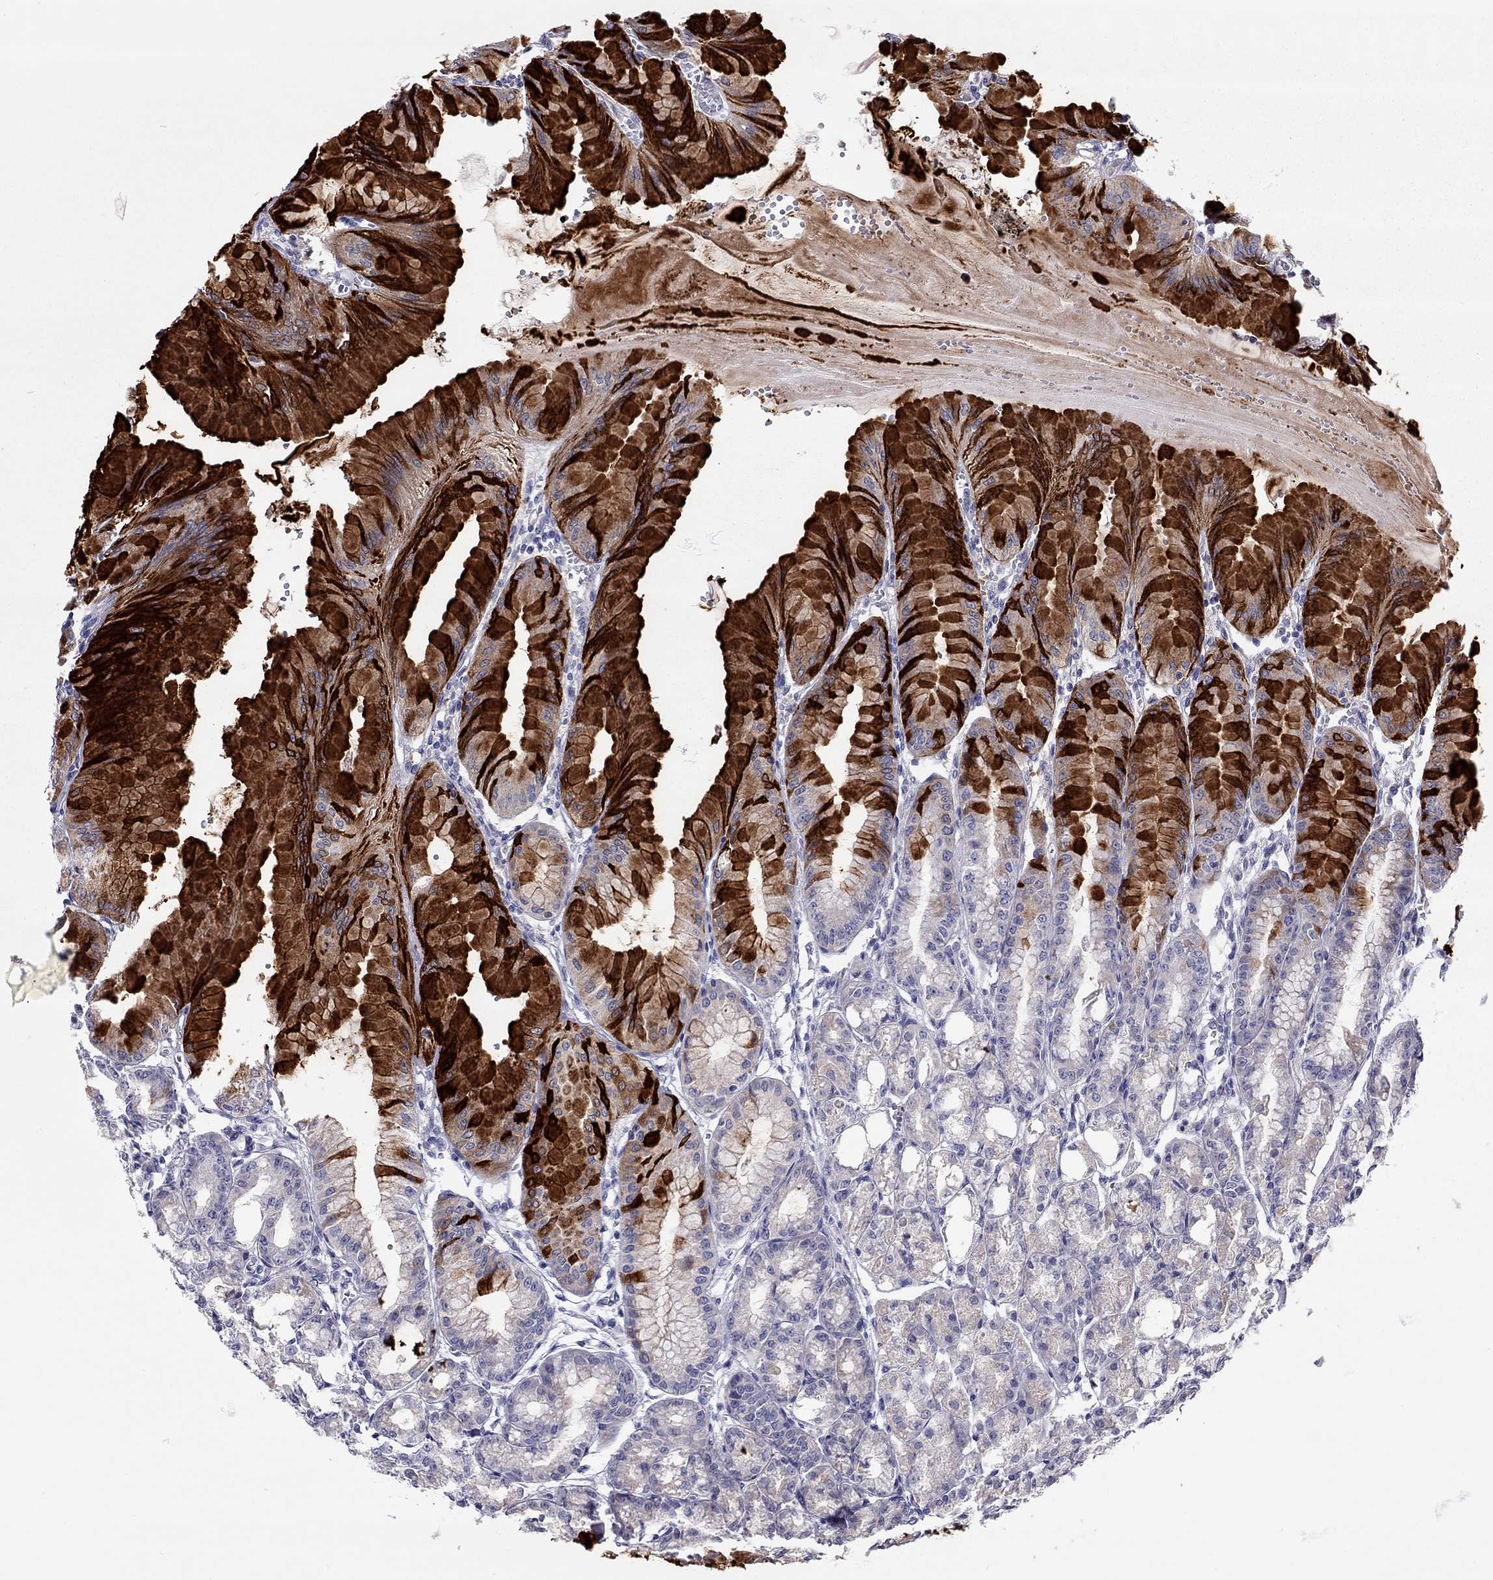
{"staining": {"intensity": "strong", "quantity": "25%-75%", "location": "cytoplasmic/membranous"}, "tissue": "stomach", "cell_type": "Glandular cells", "image_type": "normal", "snomed": [{"axis": "morphology", "description": "Normal tissue, NOS"}, {"axis": "topography", "description": "Stomach, lower"}], "caption": "High-power microscopy captured an immunohistochemistry histopathology image of normal stomach, revealing strong cytoplasmic/membranous positivity in about 25%-75% of glandular cells.", "gene": "SCARB1", "patient": {"sex": "male", "age": 71}}